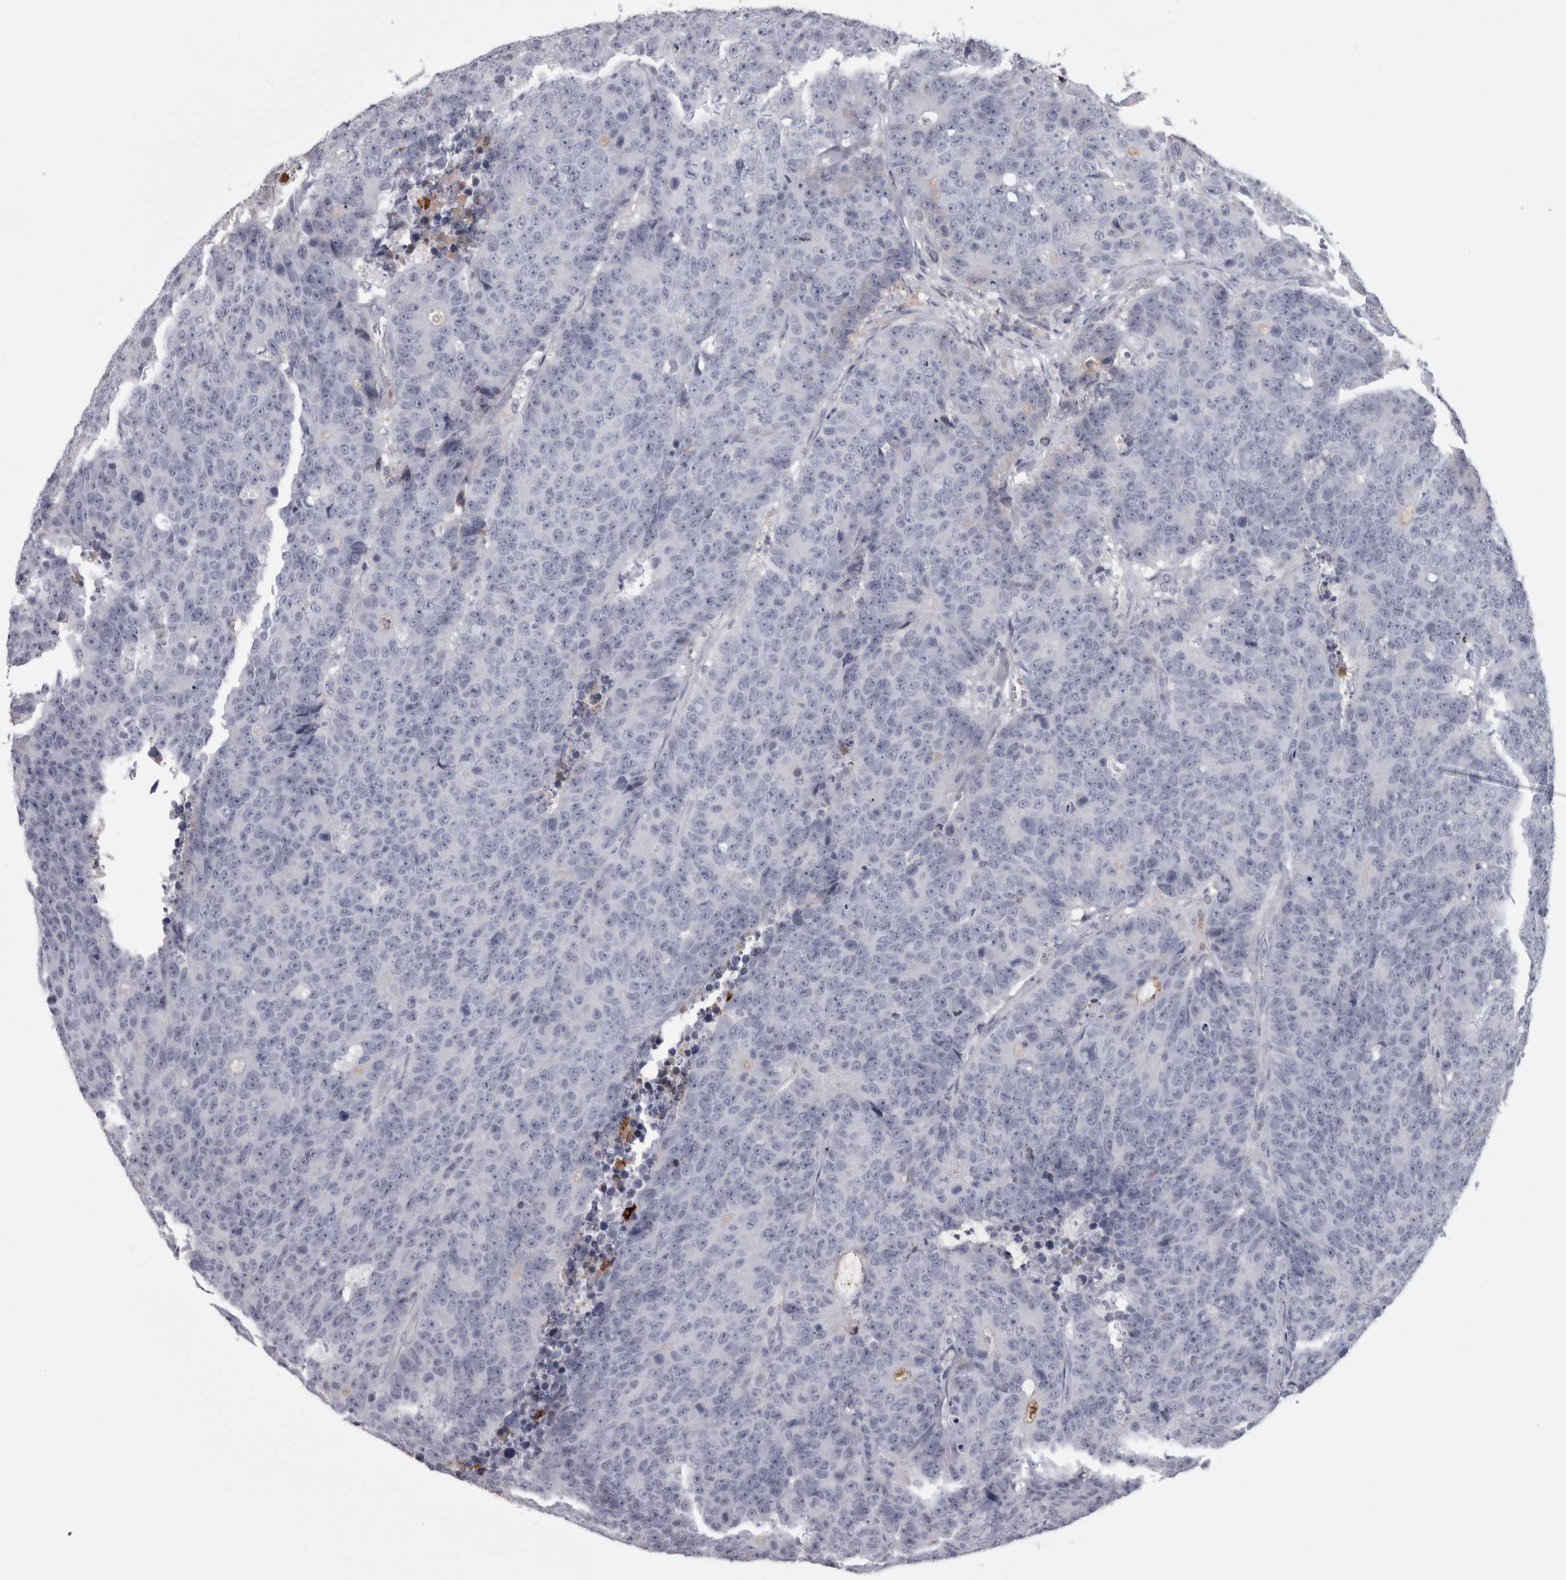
{"staining": {"intensity": "negative", "quantity": "none", "location": "none"}, "tissue": "colorectal cancer", "cell_type": "Tumor cells", "image_type": "cancer", "snomed": [{"axis": "morphology", "description": "Adenocarcinoma, NOS"}, {"axis": "topography", "description": "Colon"}], "caption": "A micrograph of human adenocarcinoma (colorectal) is negative for staining in tumor cells. Brightfield microscopy of immunohistochemistry stained with DAB (brown) and hematoxylin (blue), captured at high magnification.", "gene": "SAA4", "patient": {"sex": "female", "age": 86}}